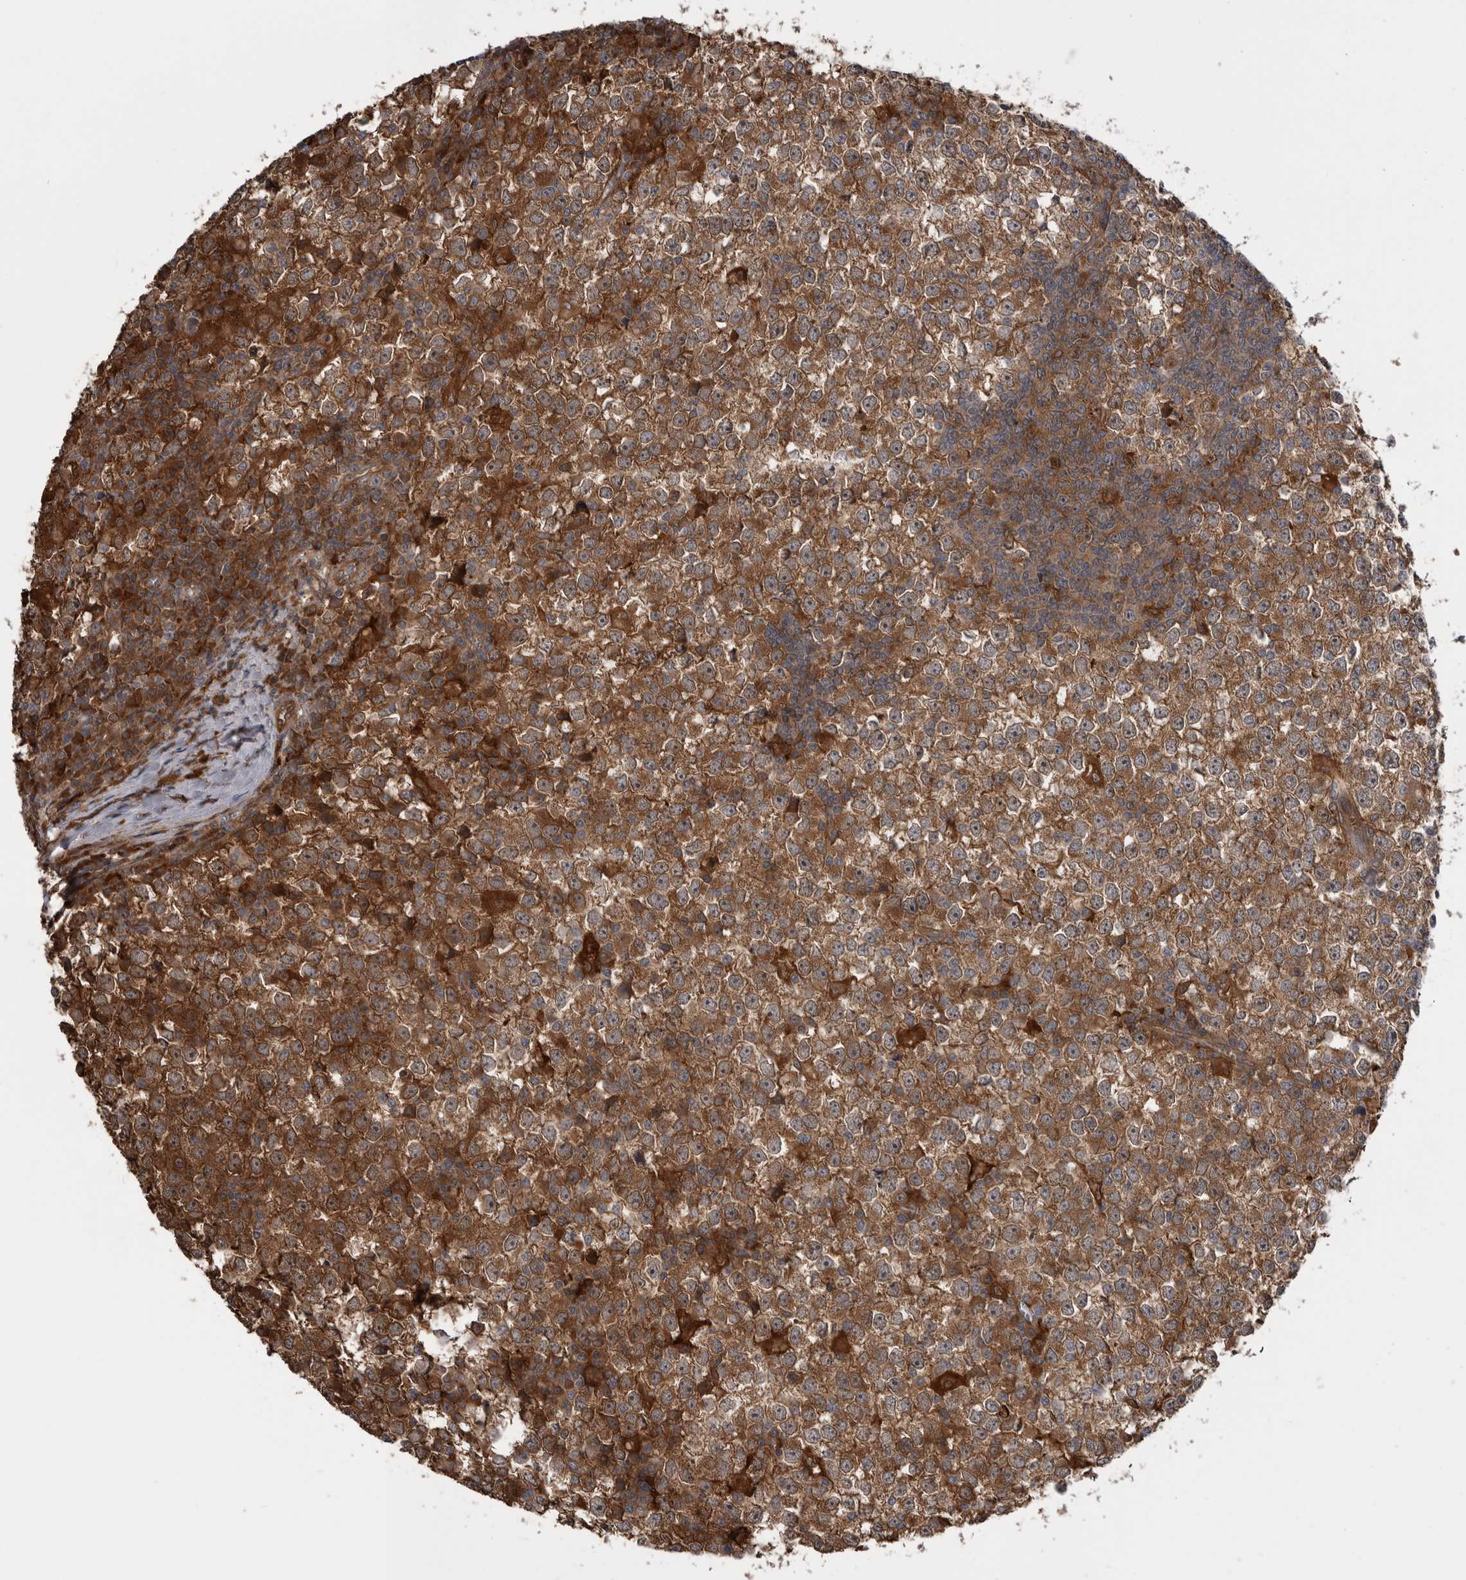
{"staining": {"intensity": "moderate", "quantity": ">75%", "location": "cytoplasmic/membranous"}, "tissue": "testis cancer", "cell_type": "Tumor cells", "image_type": "cancer", "snomed": [{"axis": "morphology", "description": "Seminoma, NOS"}, {"axis": "topography", "description": "Testis"}], "caption": "IHC micrograph of neoplastic tissue: human testis cancer stained using immunohistochemistry (IHC) displays medium levels of moderate protein expression localized specifically in the cytoplasmic/membranous of tumor cells, appearing as a cytoplasmic/membranous brown color.", "gene": "RAB3GAP2", "patient": {"sex": "male", "age": 65}}